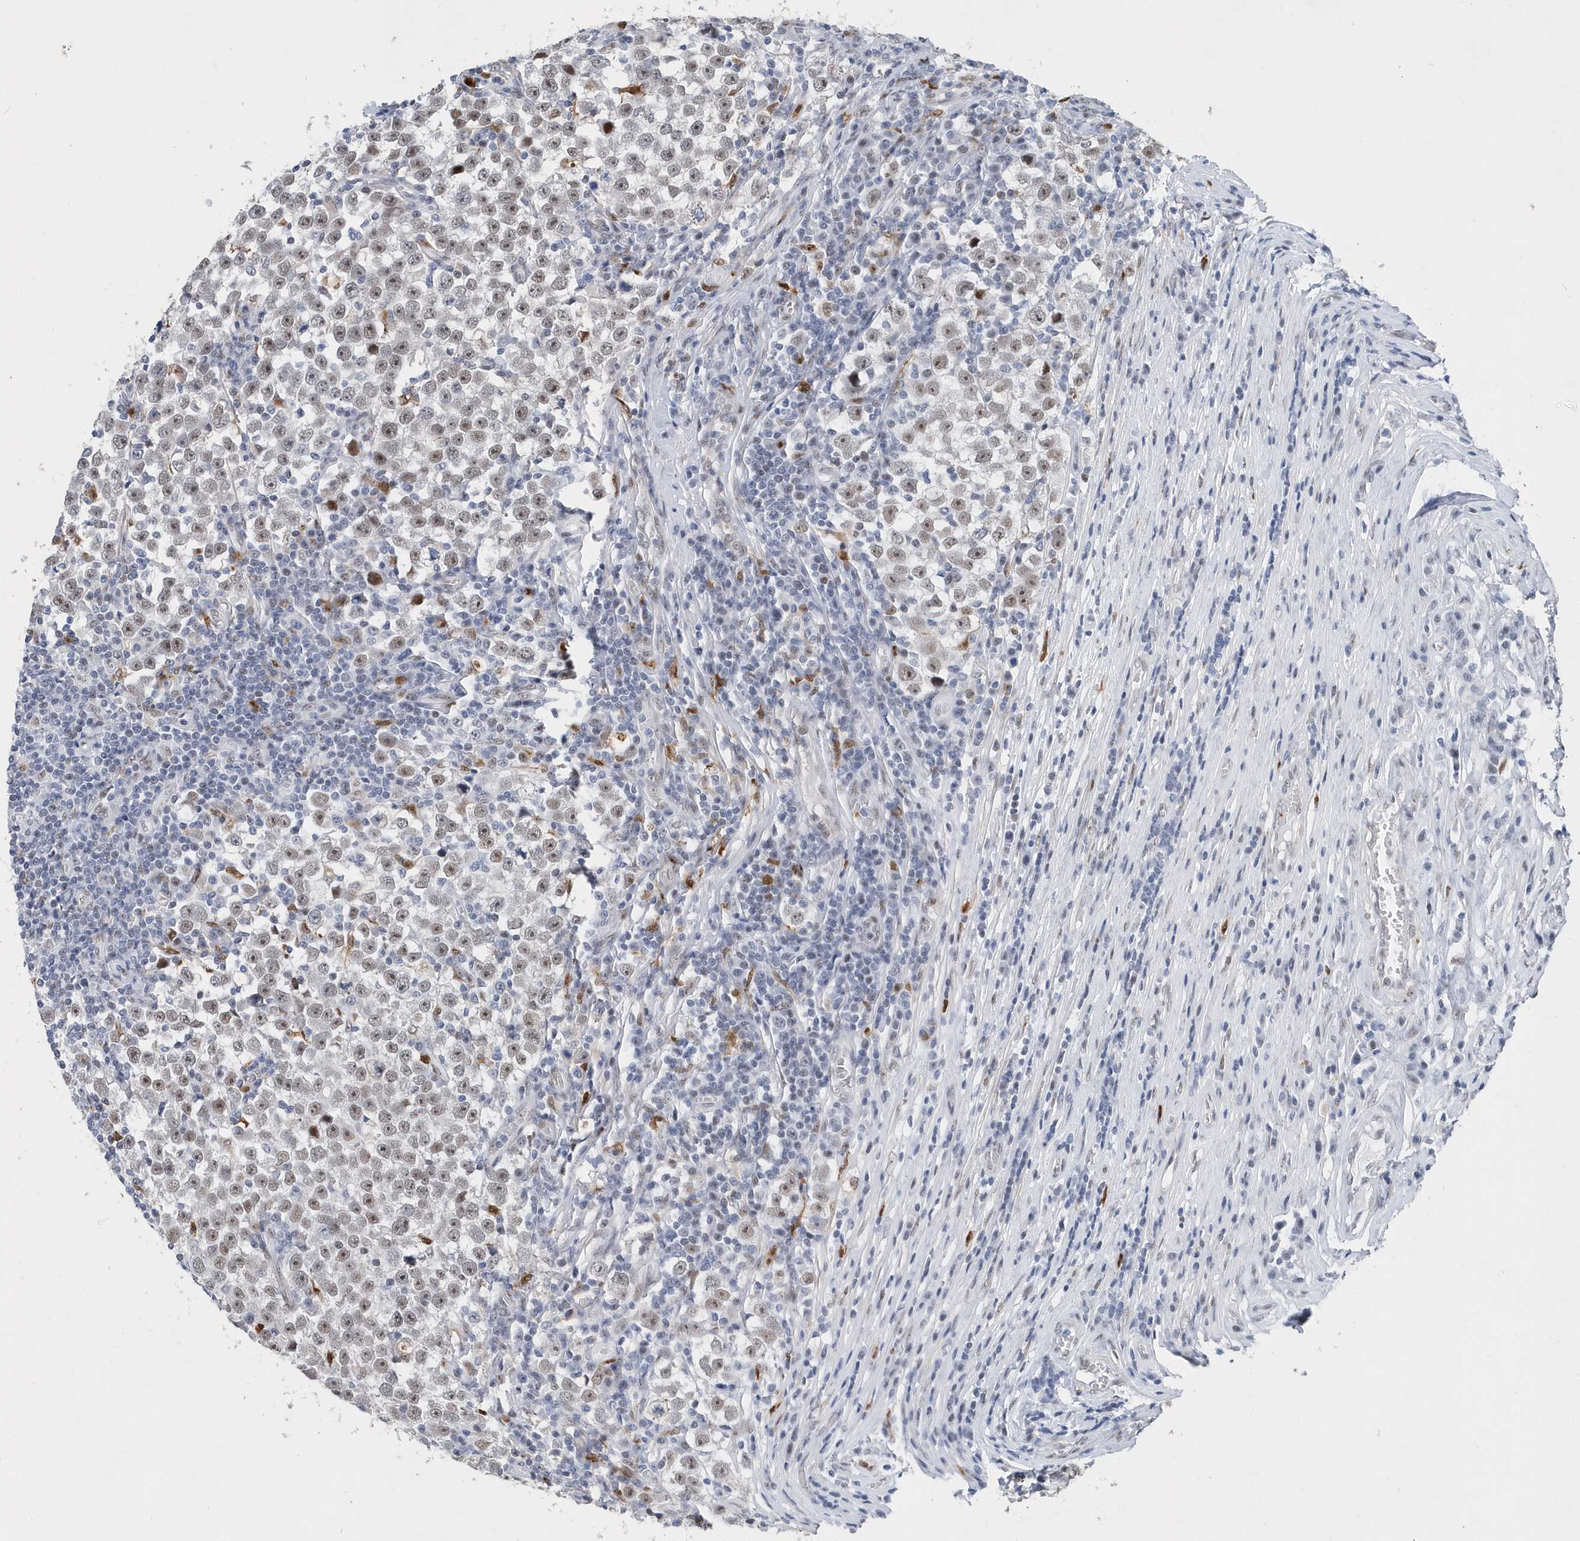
{"staining": {"intensity": "weak", "quantity": "25%-75%", "location": "nuclear"}, "tissue": "testis cancer", "cell_type": "Tumor cells", "image_type": "cancer", "snomed": [{"axis": "morphology", "description": "Normal tissue, NOS"}, {"axis": "morphology", "description": "Seminoma, NOS"}, {"axis": "topography", "description": "Testis"}], "caption": "Protein positivity by immunohistochemistry (IHC) exhibits weak nuclear staining in about 25%-75% of tumor cells in testis cancer.", "gene": "RPP30", "patient": {"sex": "male", "age": 43}}